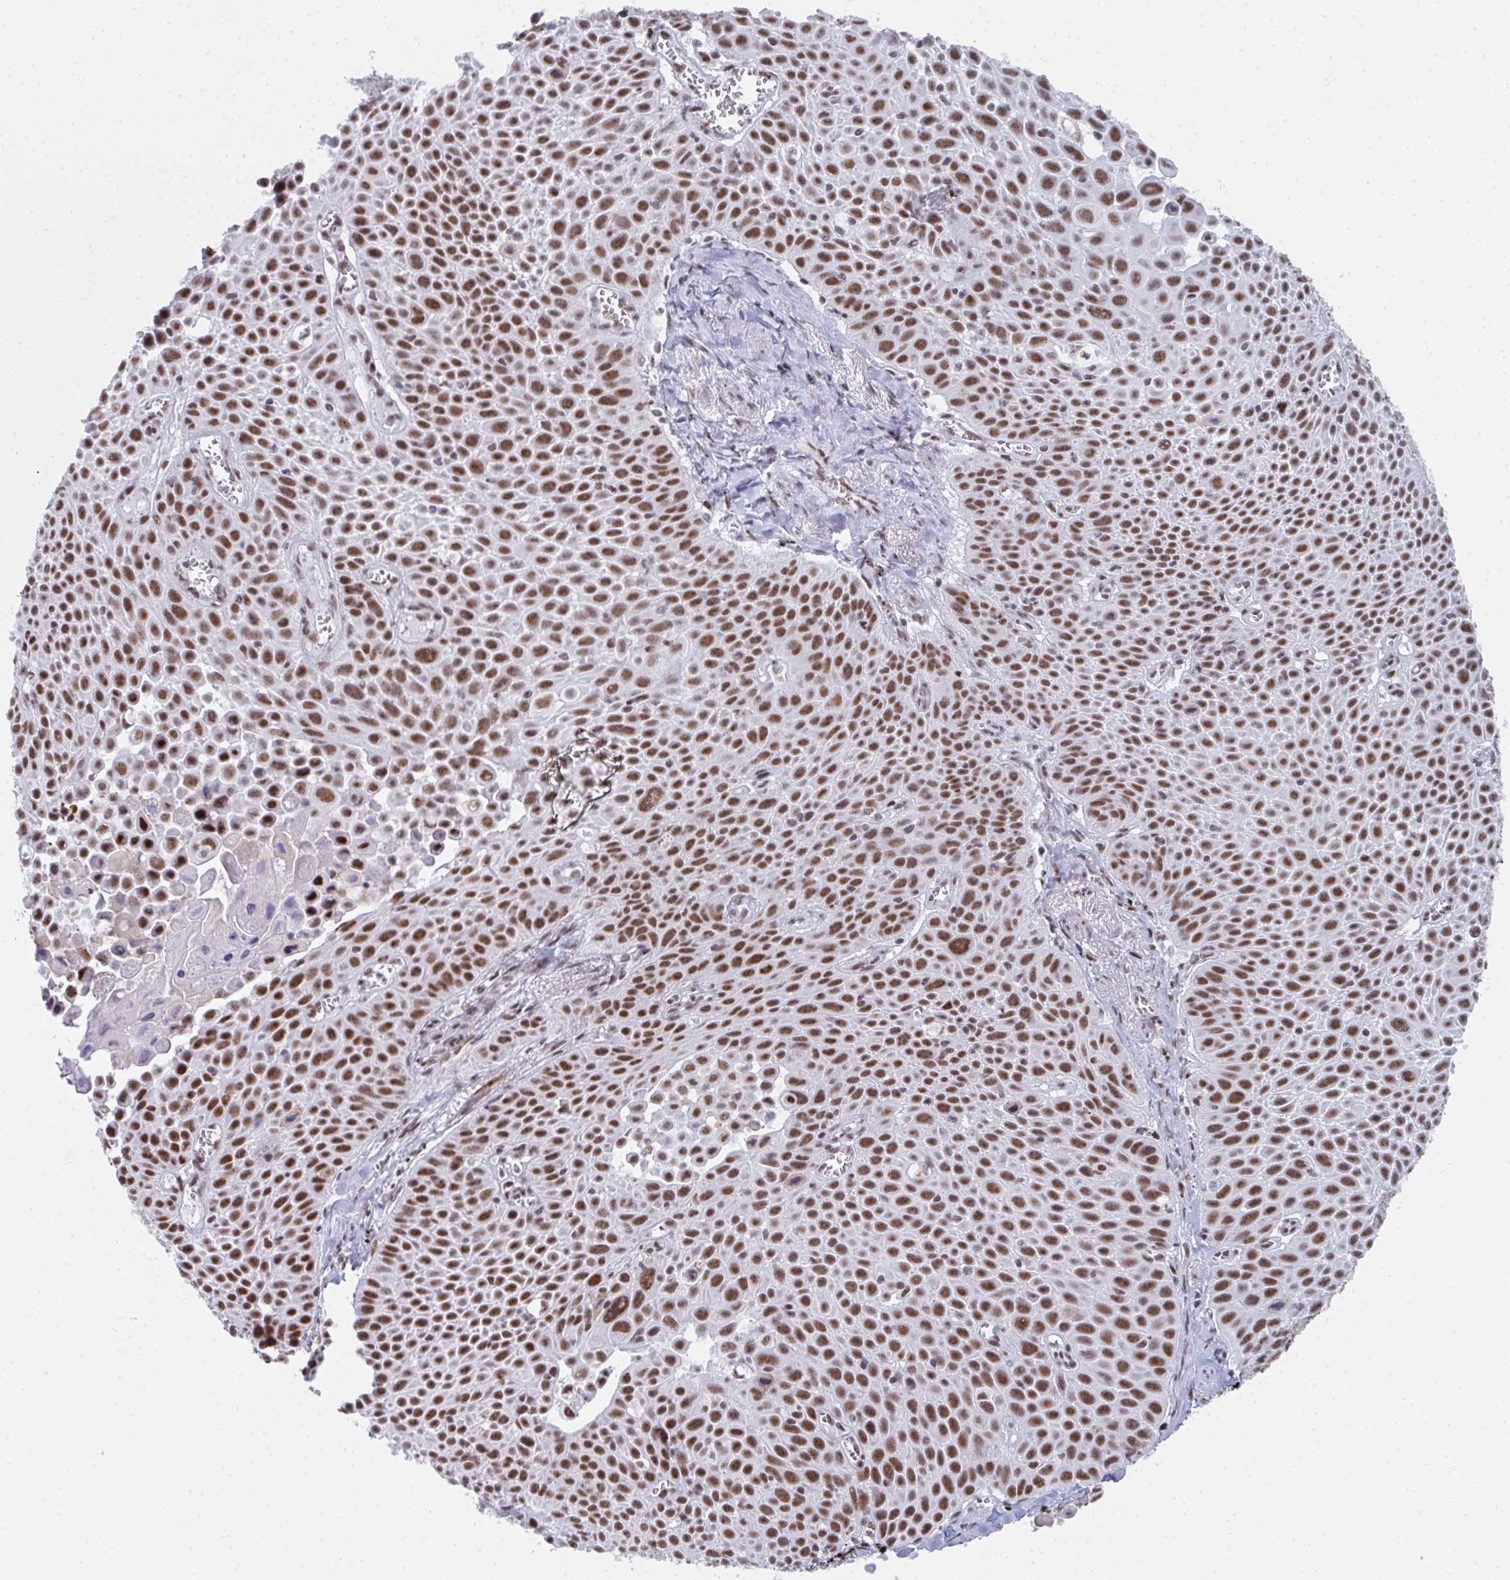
{"staining": {"intensity": "moderate", "quantity": ">75%", "location": "nuclear"}, "tissue": "lung cancer", "cell_type": "Tumor cells", "image_type": "cancer", "snomed": [{"axis": "morphology", "description": "Squamous cell carcinoma, NOS"}, {"axis": "morphology", "description": "Squamous cell carcinoma, metastatic, NOS"}, {"axis": "topography", "description": "Lymph node"}, {"axis": "topography", "description": "Lung"}], "caption": "DAB immunohistochemical staining of lung cancer demonstrates moderate nuclear protein positivity in approximately >75% of tumor cells.", "gene": "SNRNP70", "patient": {"sex": "female", "age": 62}}